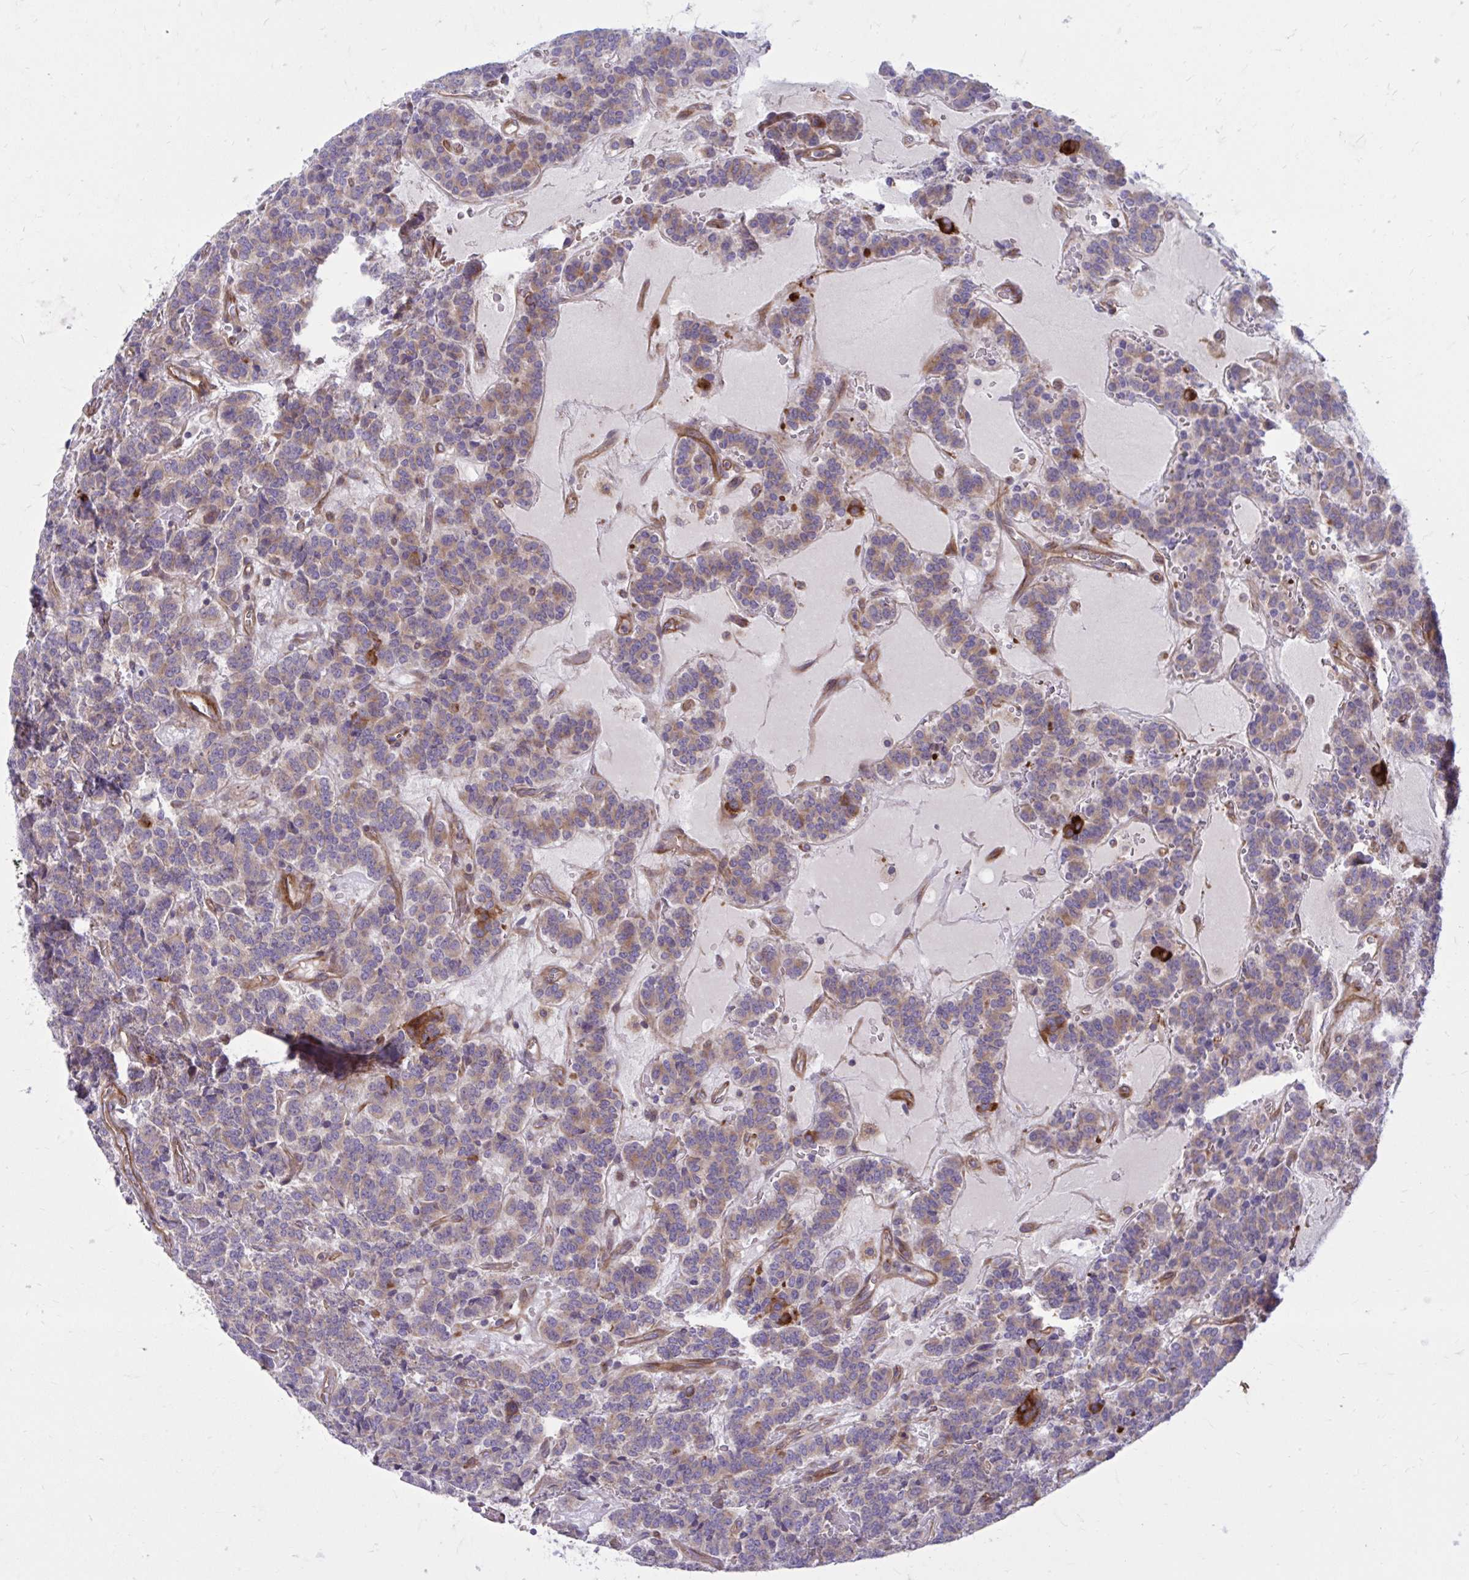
{"staining": {"intensity": "strong", "quantity": "<25%", "location": "cytoplasmic/membranous"}, "tissue": "carcinoid", "cell_type": "Tumor cells", "image_type": "cancer", "snomed": [{"axis": "morphology", "description": "Carcinoid, malignant, NOS"}, {"axis": "topography", "description": "Pancreas"}], "caption": "Carcinoid (malignant) stained with immunohistochemistry (IHC) reveals strong cytoplasmic/membranous expression in approximately <25% of tumor cells.", "gene": "FAP", "patient": {"sex": "male", "age": 36}}